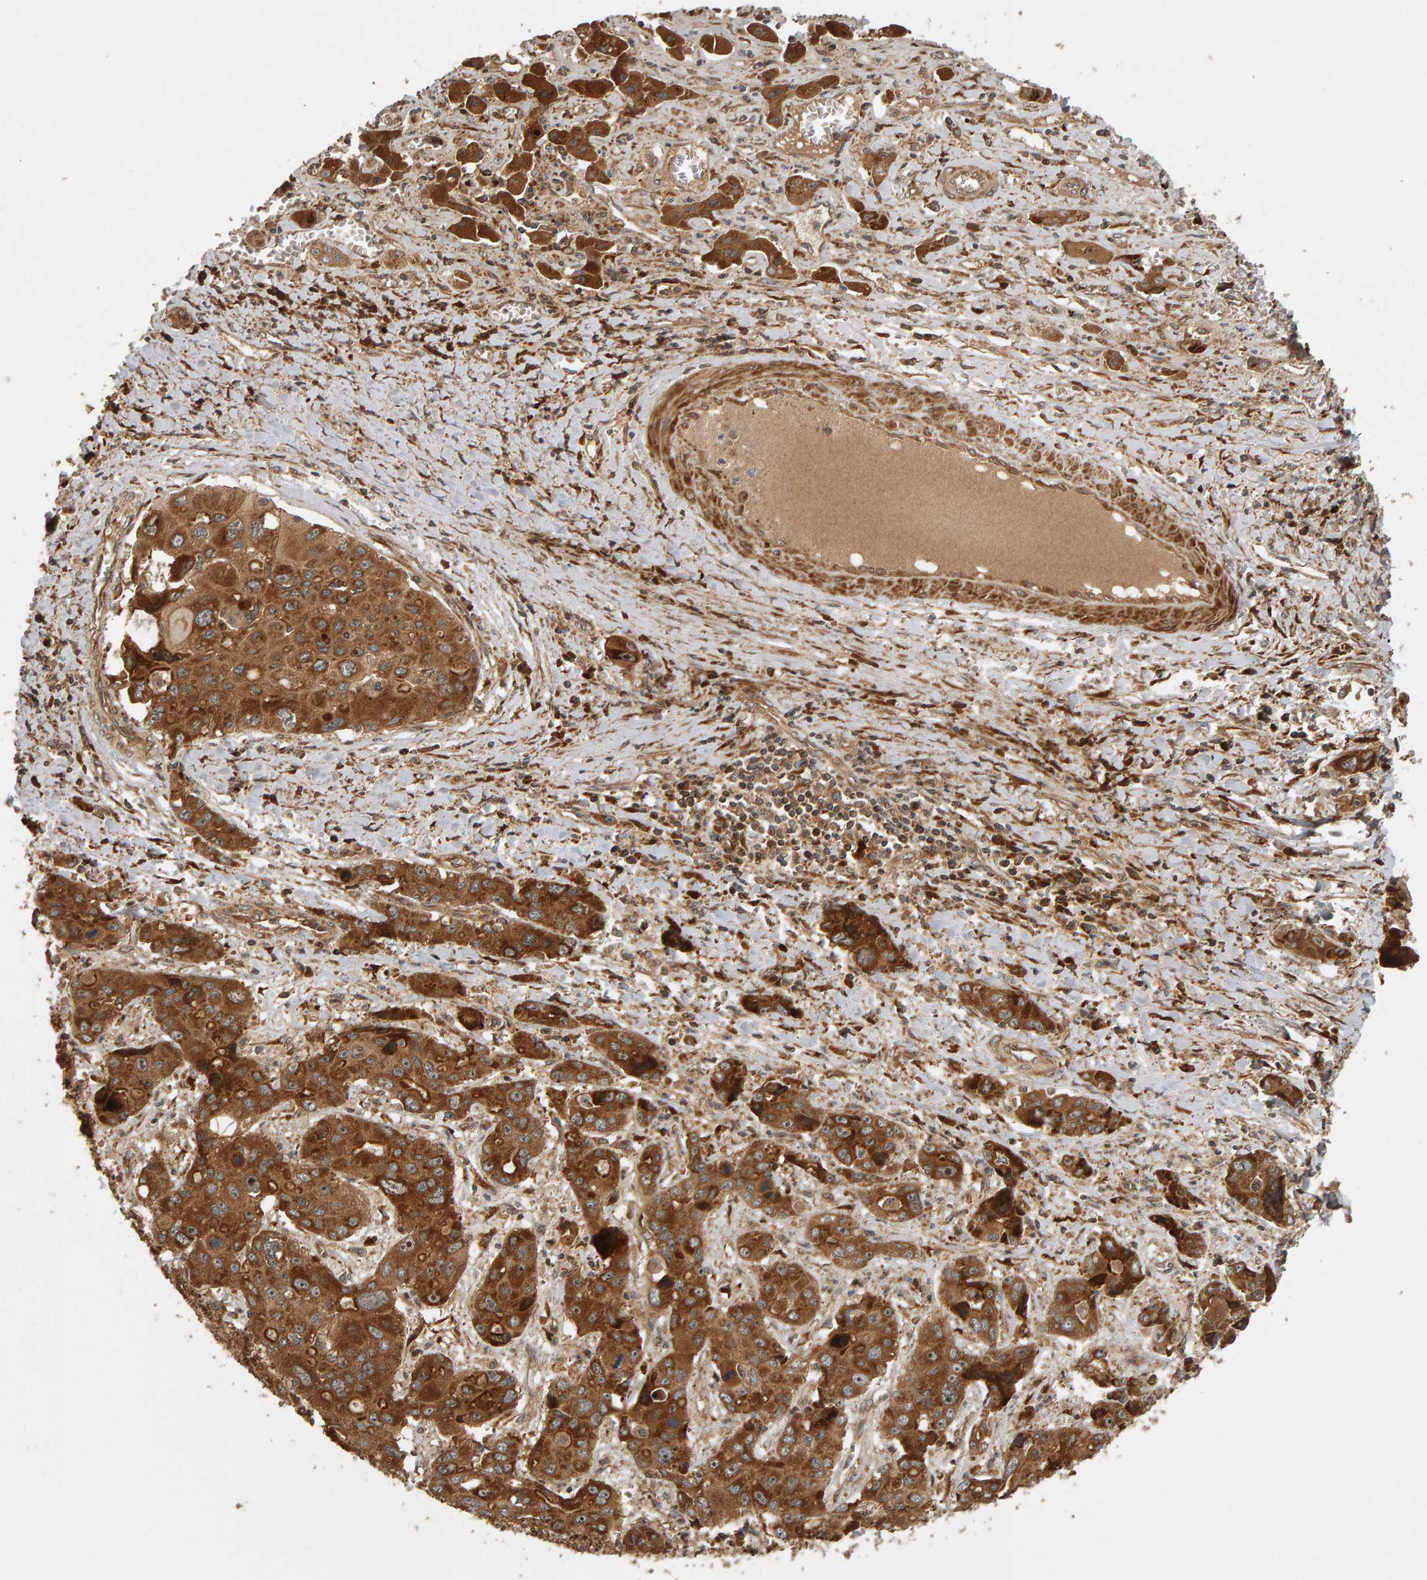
{"staining": {"intensity": "strong", "quantity": ">75%", "location": "cytoplasmic/membranous"}, "tissue": "liver cancer", "cell_type": "Tumor cells", "image_type": "cancer", "snomed": [{"axis": "morphology", "description": "Cholangiocarcinoma"}, {"axis": "topography", "description": "Liver"}], "caption": "Protein staining displays strong cytoplasmic/membranous staining in approximately >75% of tumor cells in liver cancer.", "gene": "ZFAND1", "patient": {"sex": "male", "age": 67}}